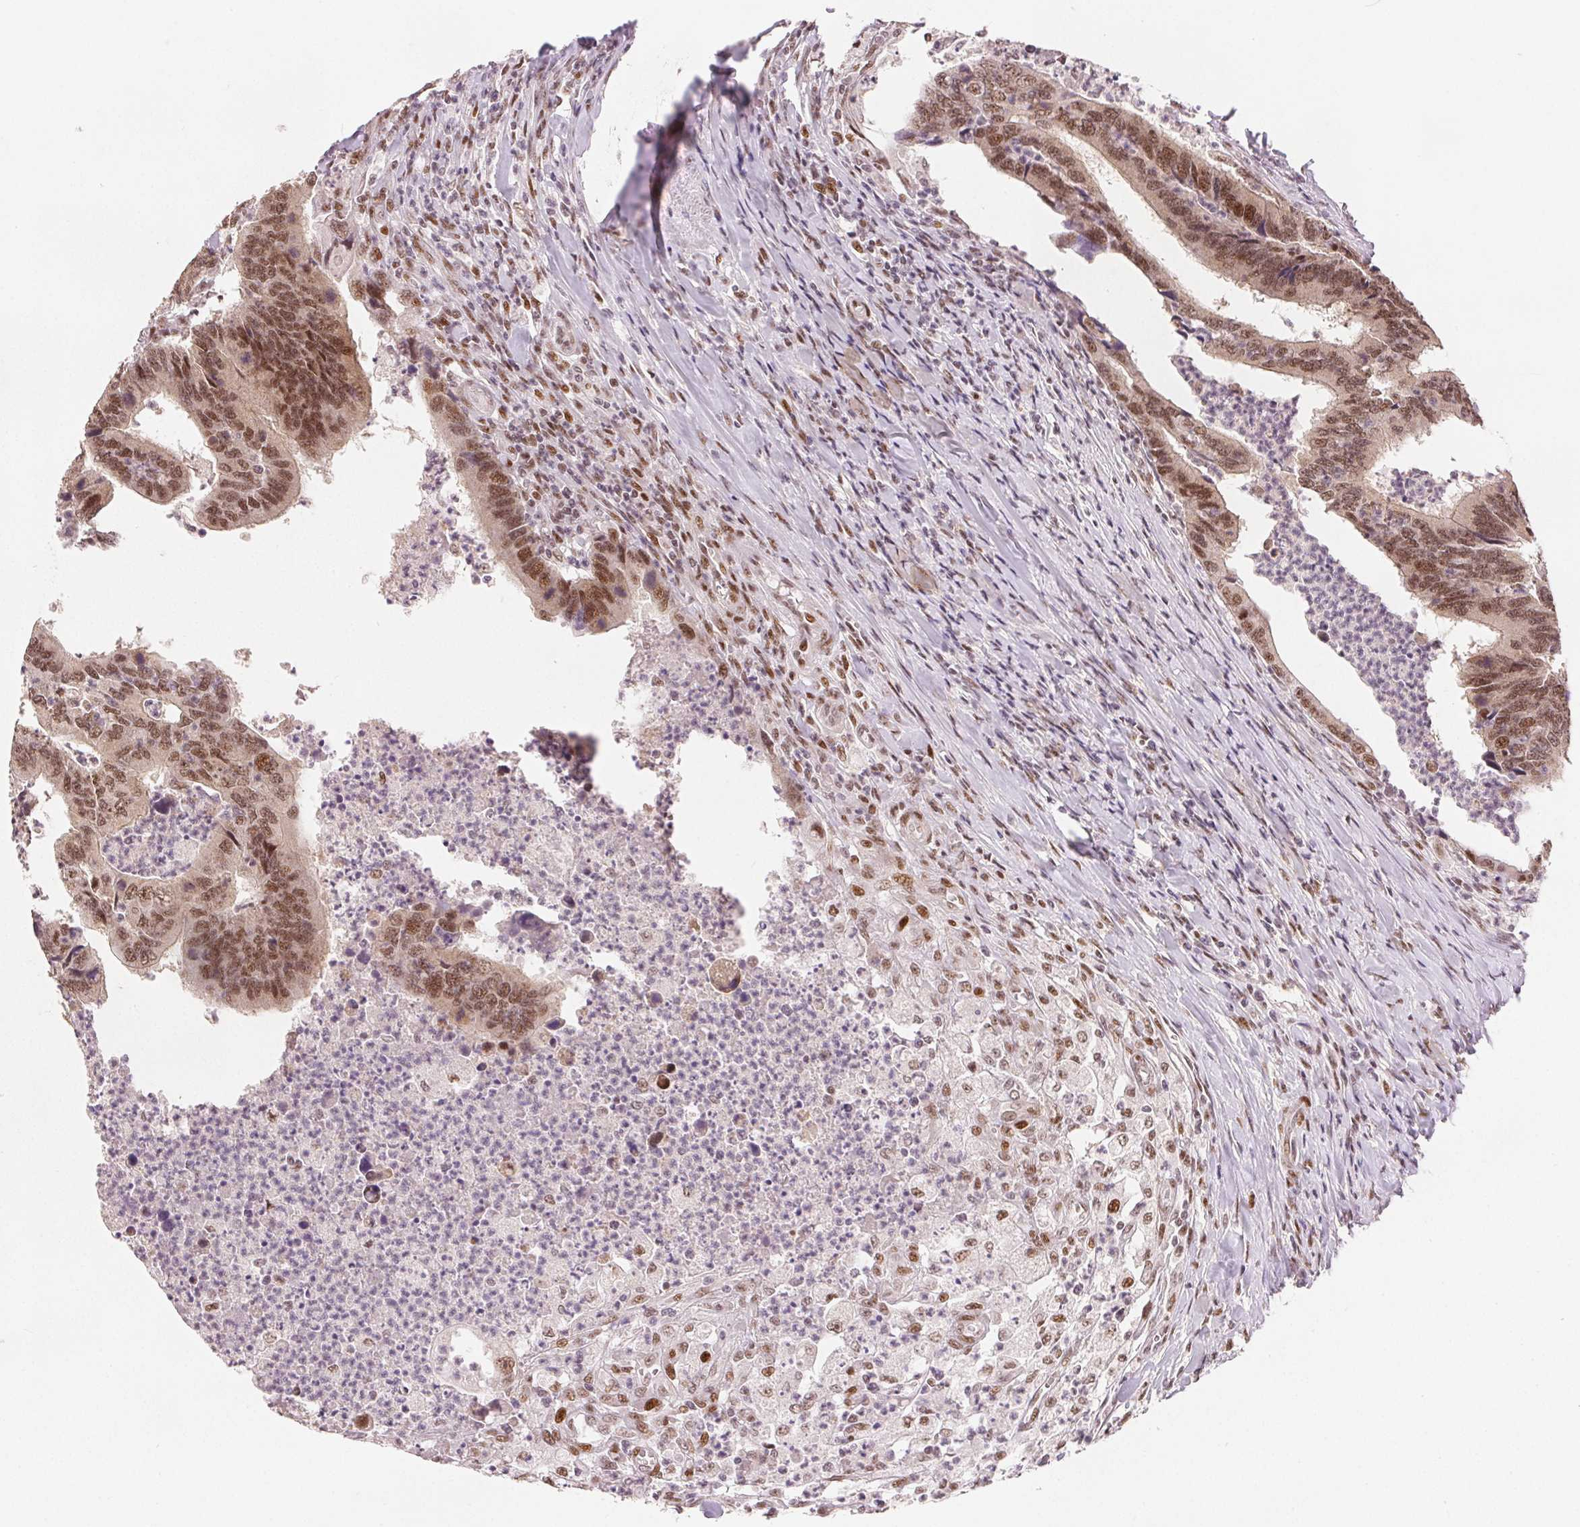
{"staining": {"intensity": "moderate", "quantity": ">75%", "location": "nuclear"}, "tissue": "colorectal cancer", "cell_type": "Tumor cells", "image_type": "cancer", "snomed": [{"axis": "morphology", "description": "Adenocarcinoma, NOS"}, {"axis": "topography", "description": "Colon"}], "caption": "Human colorectal cancer stained with a brown dye reveals moderate nuclear positive staining in approximately >75% of tumor cells.", "gene": "ZNF703", "patient": {"sex": "female", "age": 67}}